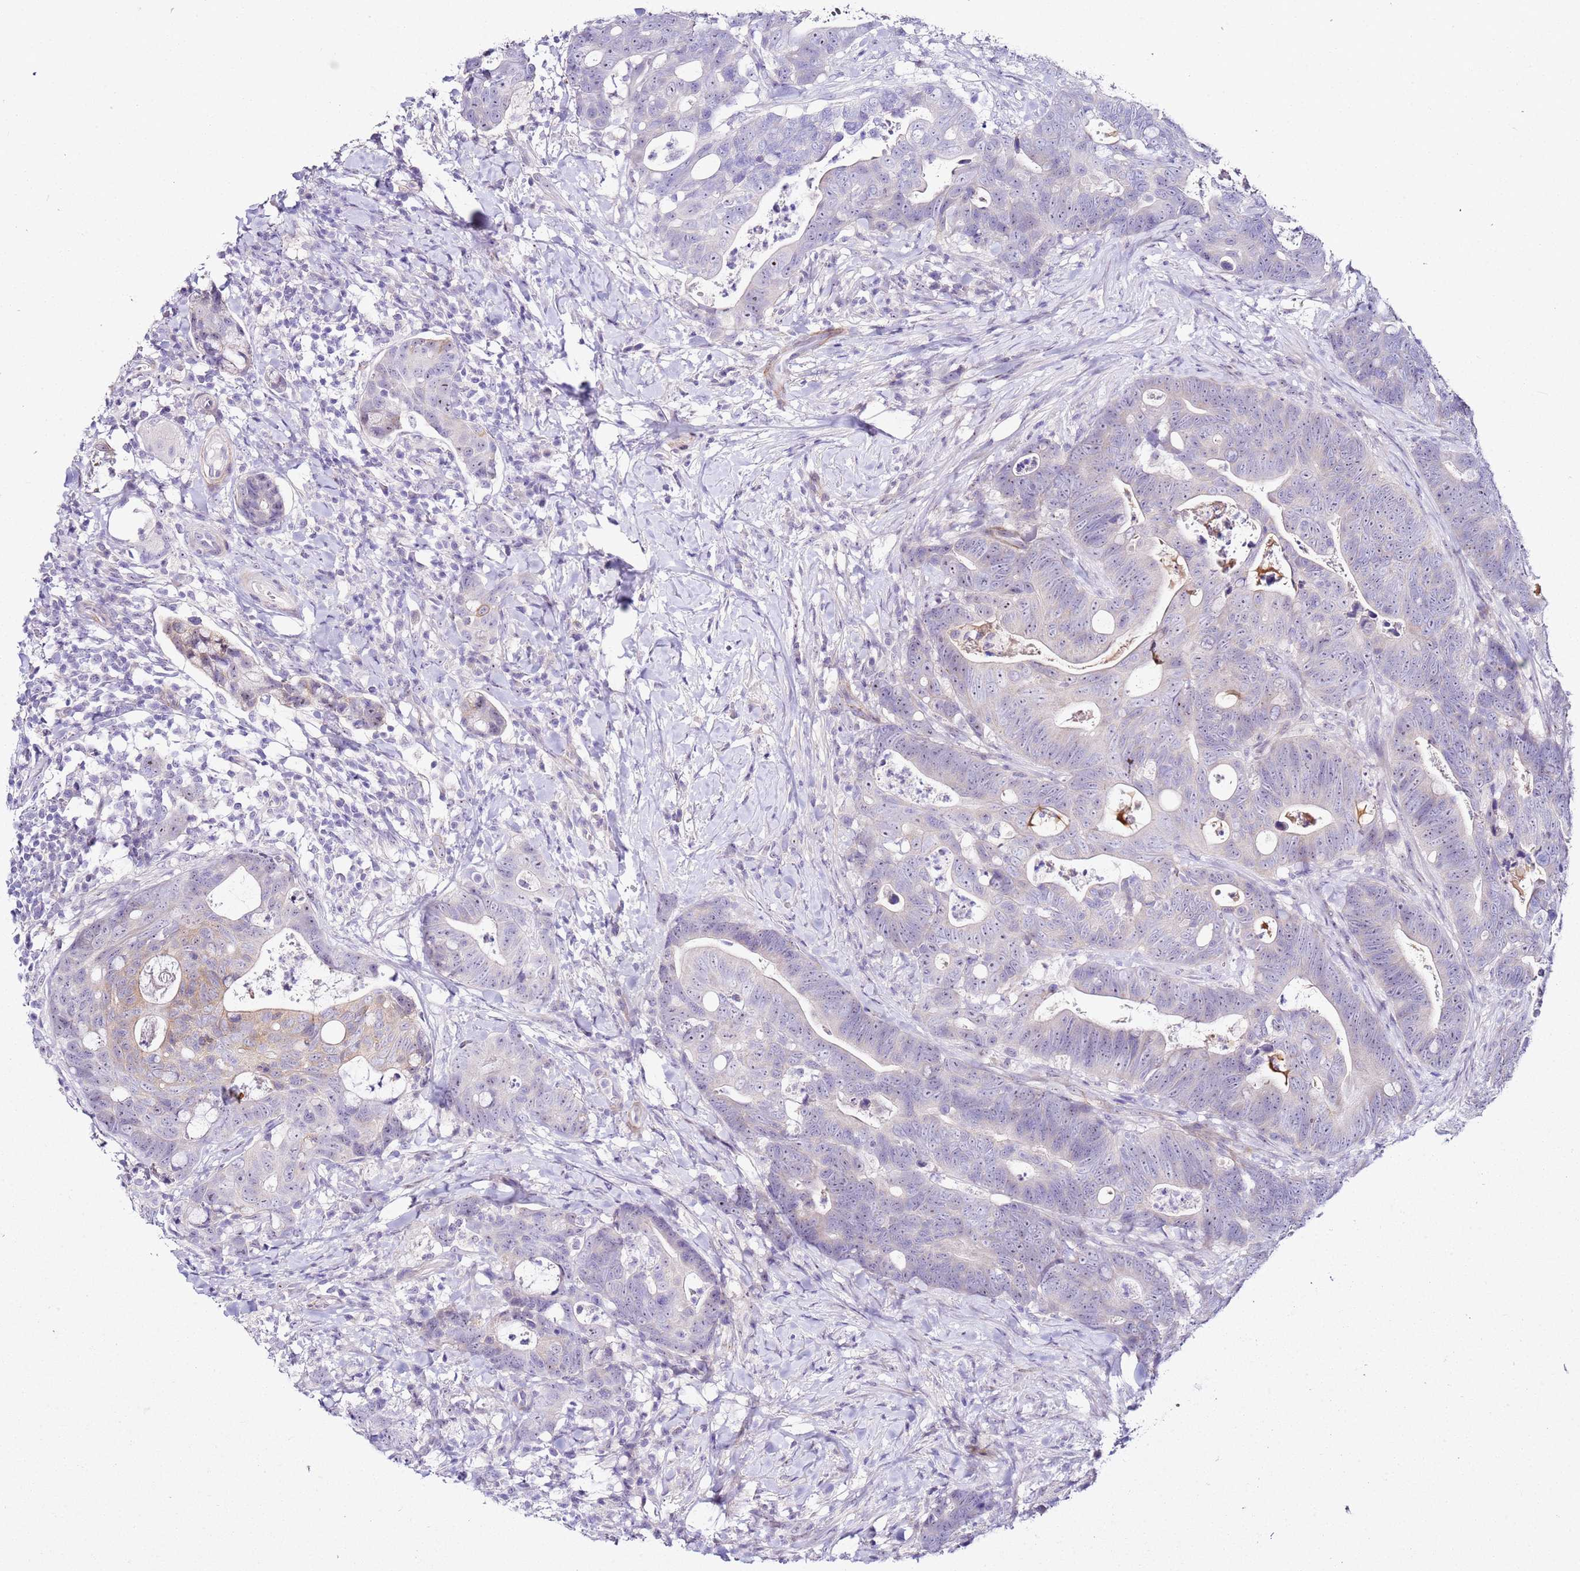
{"staining": {"intensity": "weak", "quantity": "<25%", "location": "nuclear"}, "tissue": "colorectal cancer", "cell_type": "Tumor cells", "image_type": "cancer", "snomed": [{"axis": "morphology", "description": "Adenocarcinoma, NOS"}, {"axis": "topography", "description": "Colon"}], "caption": "Immunohistochemical staining of human colorectal cancer shows no significant staining in tumor cells. (DAB (3,3'-diaminobenzidine) immunohistochemistry visualized using brightfield microscopy, high magnification).", "gene": "HGD", "patient": {"sex": "female", "age": 82}}